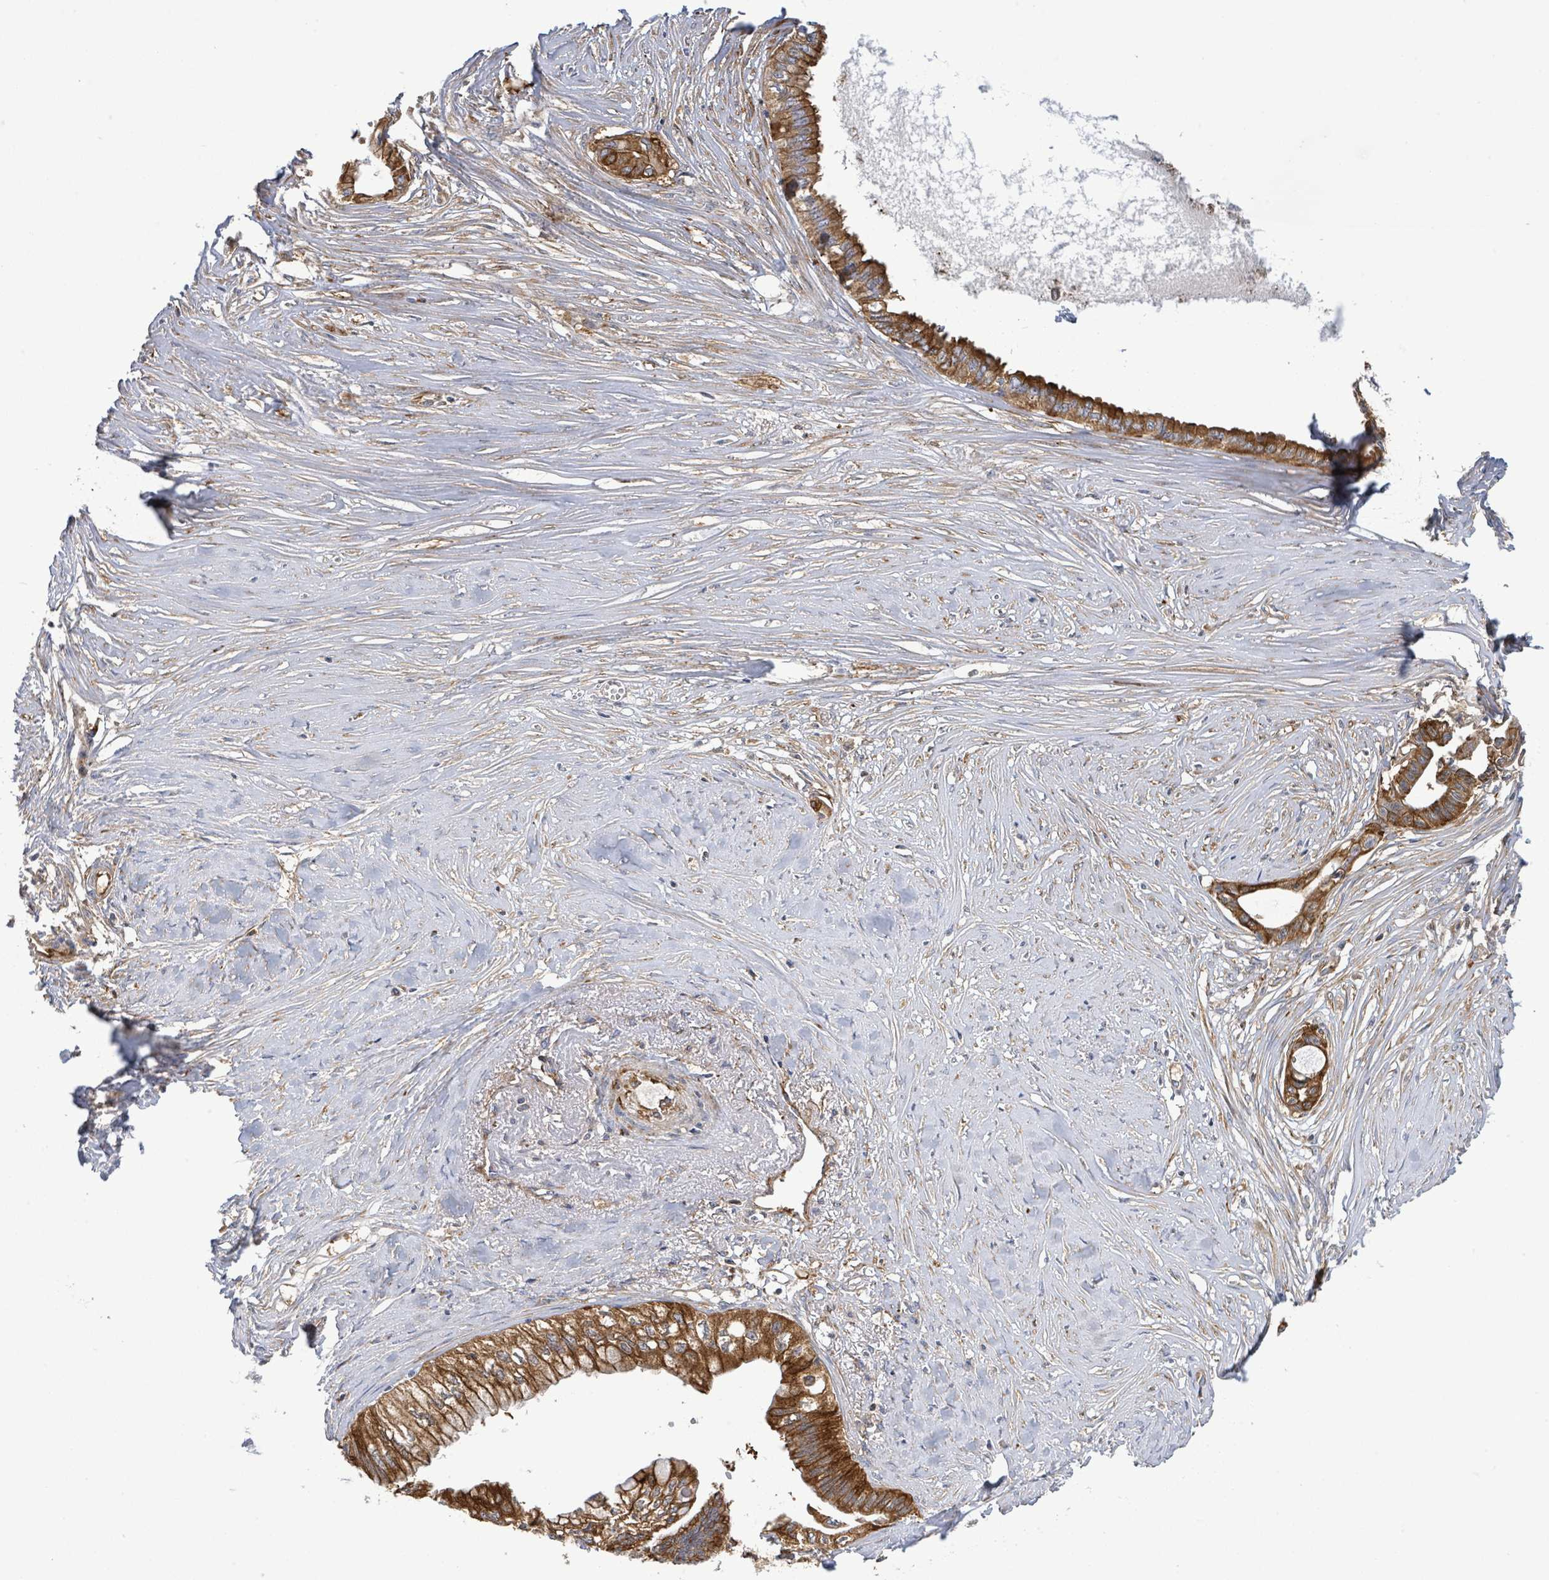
{"staining": {"intensity": "strong", "quantity": ">75%", "location": "cytoplasmic/membranous"}, "tissue": "pancreatic cancer", "cell_type": "Tumor cells", "image_type": "cancer", "snomed": [{"axis": "morphology", "description": "Adenocarcinoma, NOS"}, {"axis": "topography", "description": "Pancreas"}], "caption": "Immunohistochemical staining of pancreatic cancer reveals high levels of strong cytoplasmic/membranous protein expression in approximately >75% of tumor cells.", "gene": "EGFL7", "patient": {"sex": "male", "age": 71}}